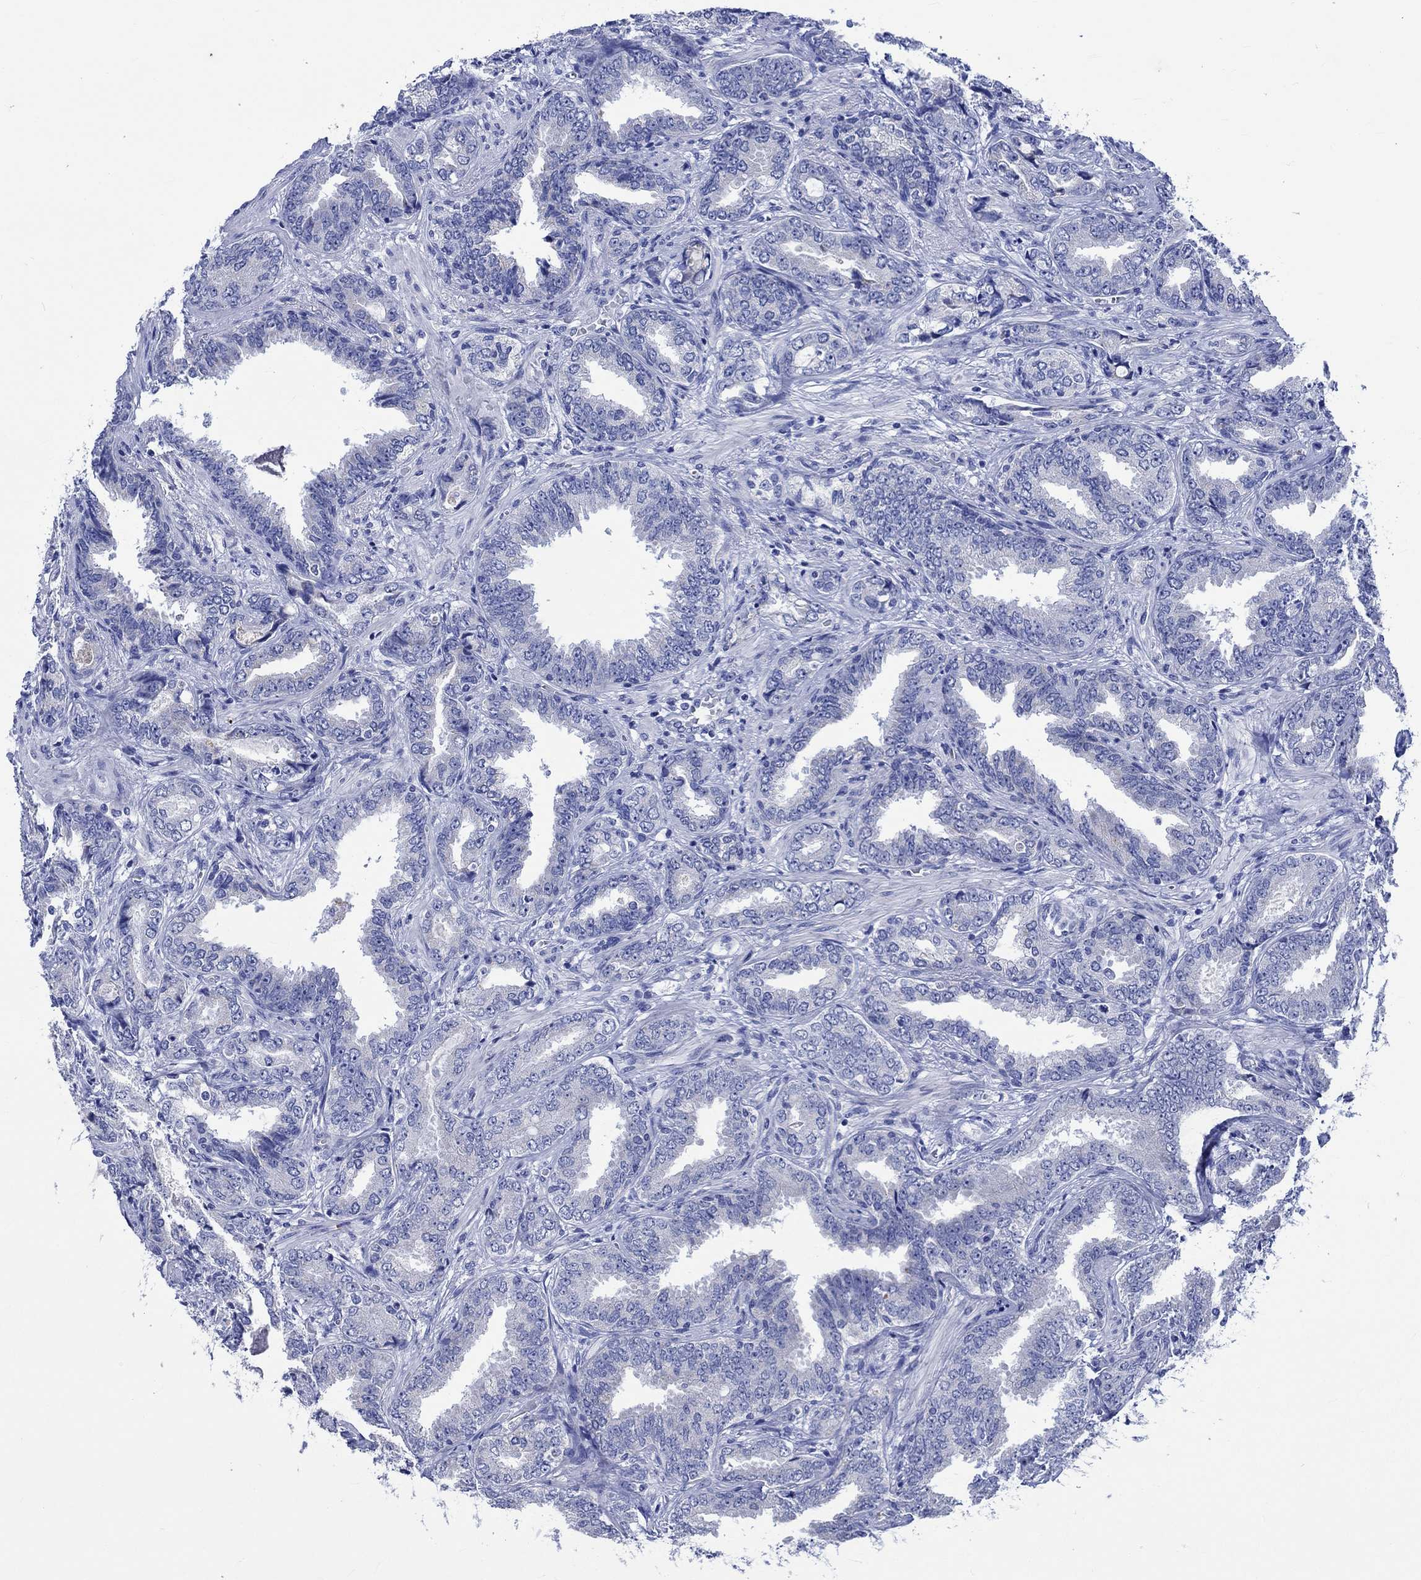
{"staining": {"intensity": "negative", "quantity": "none", "location": "none"}, "tissue": "prostate cancer", "cell_type": "Tumor cells", "image_type": "cancer", "snomed": [{"axis": "morphology", "description": "Adenocarcinoma, Low grade"}, {"axis": "topography", "description": "Prostate"}], "caption": "IHC of human prostate cancer exhibits no expression in tumor cells.", "gene": "KLHL33", "patient": {"sex": "male", "age": 68}}